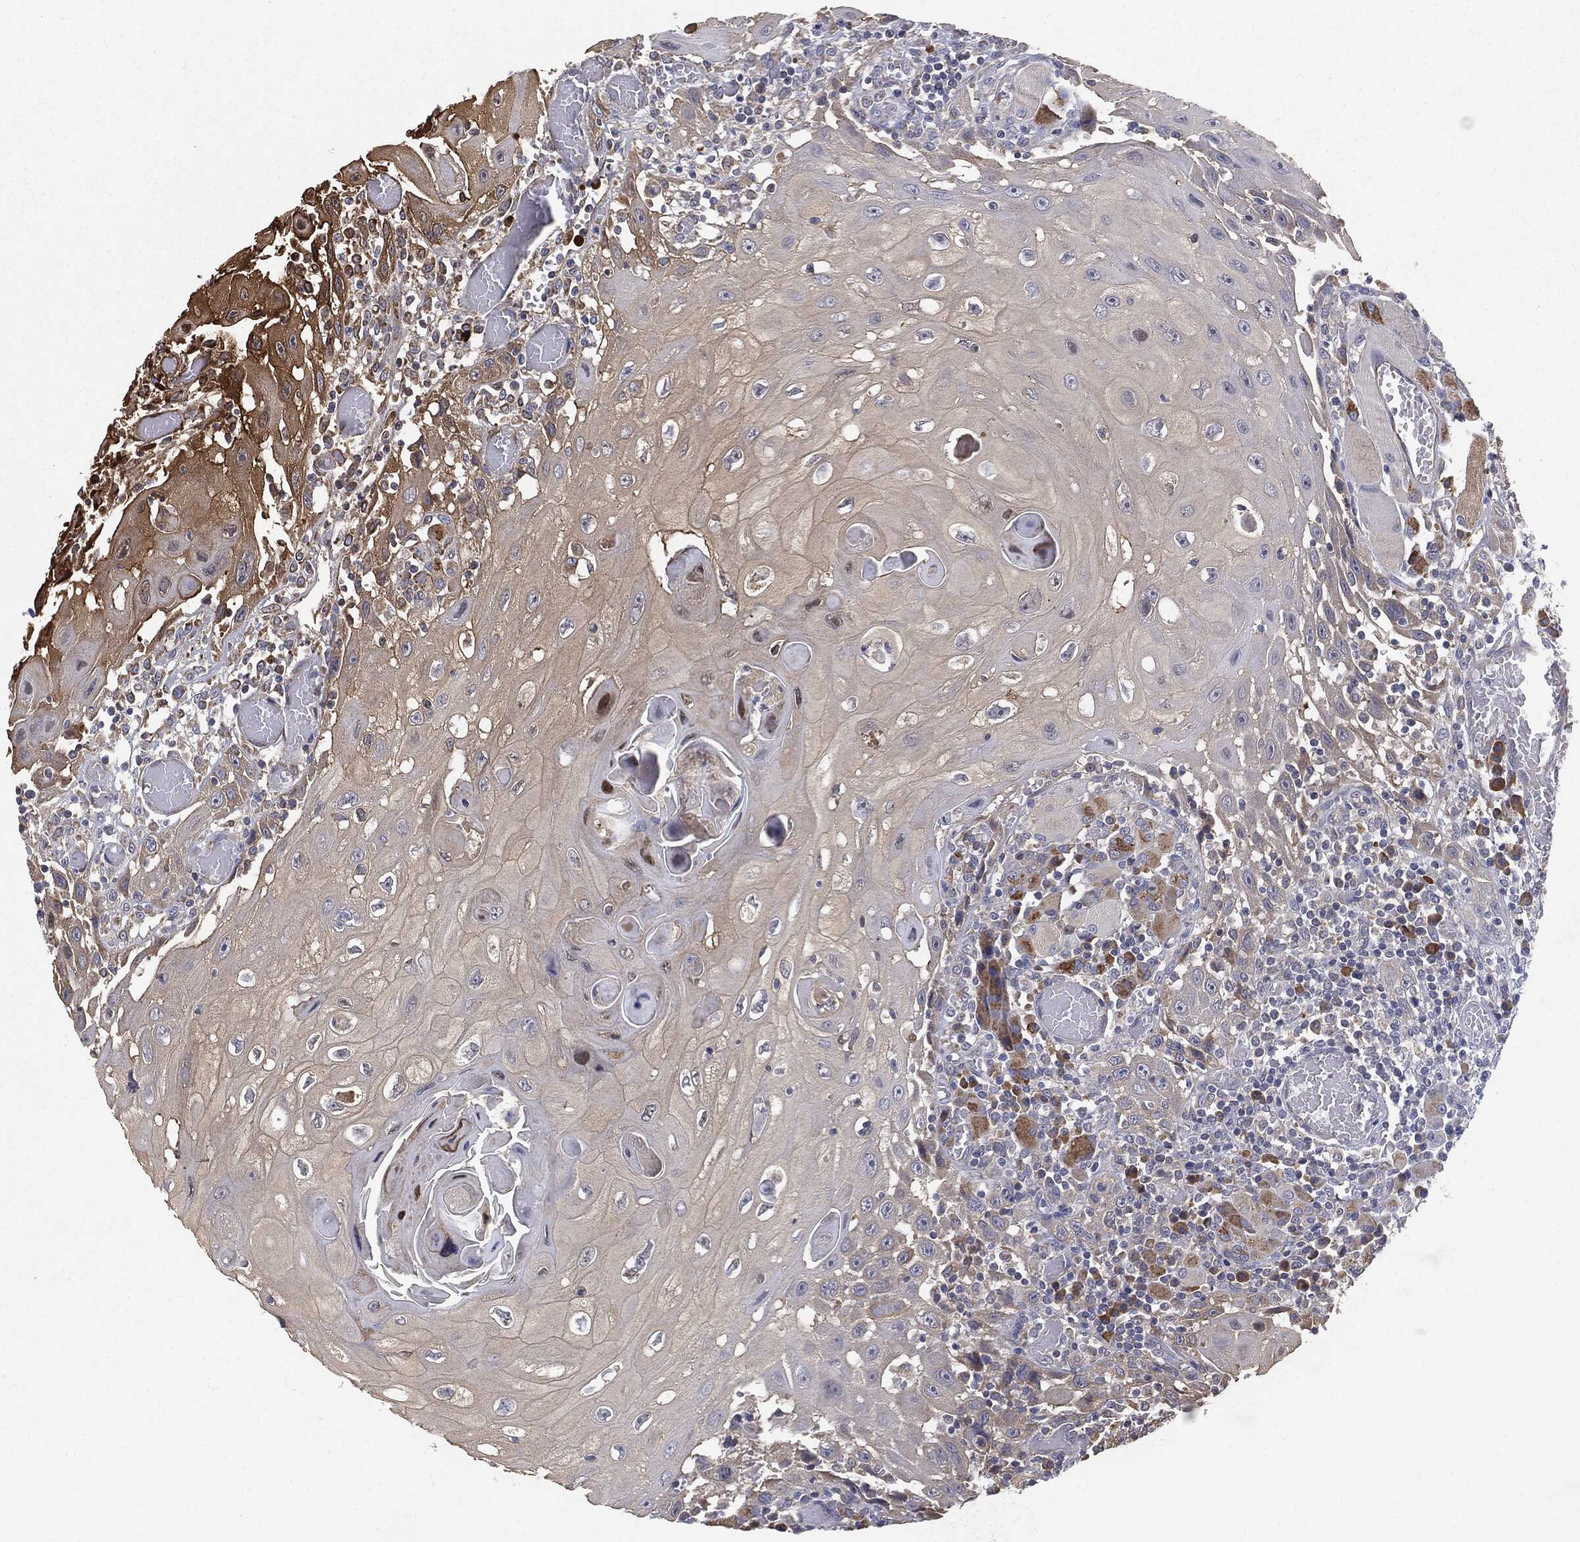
{"staining": {"intensity": "strong", "quantity": "25%-75%", "location": "cytoplasmic/membranous"}, "tissue": "head and neck cancer", "cell_type": "Tumor cells", "image_type": "cancer", "snomed": [{"axis": "morphology", "description": "Normal tissue, NOS"}, {"axis": "morphology", "description": "Squamous cell carcinoma, NOS"}, {"axis": "topography", "description": "Oral tissue"}, {"axis": "topography", "description": "Head-Neck"}], "caption": "There is high levels of strong cytoplasmic/membranous staining in tumor cells of head and neck cancer (squamous cell carcinoma), as demonstrated by immunohistochemical staining (brown color).", "gene": "CYLD", "patient": {"sex": "male", "age": 71}}